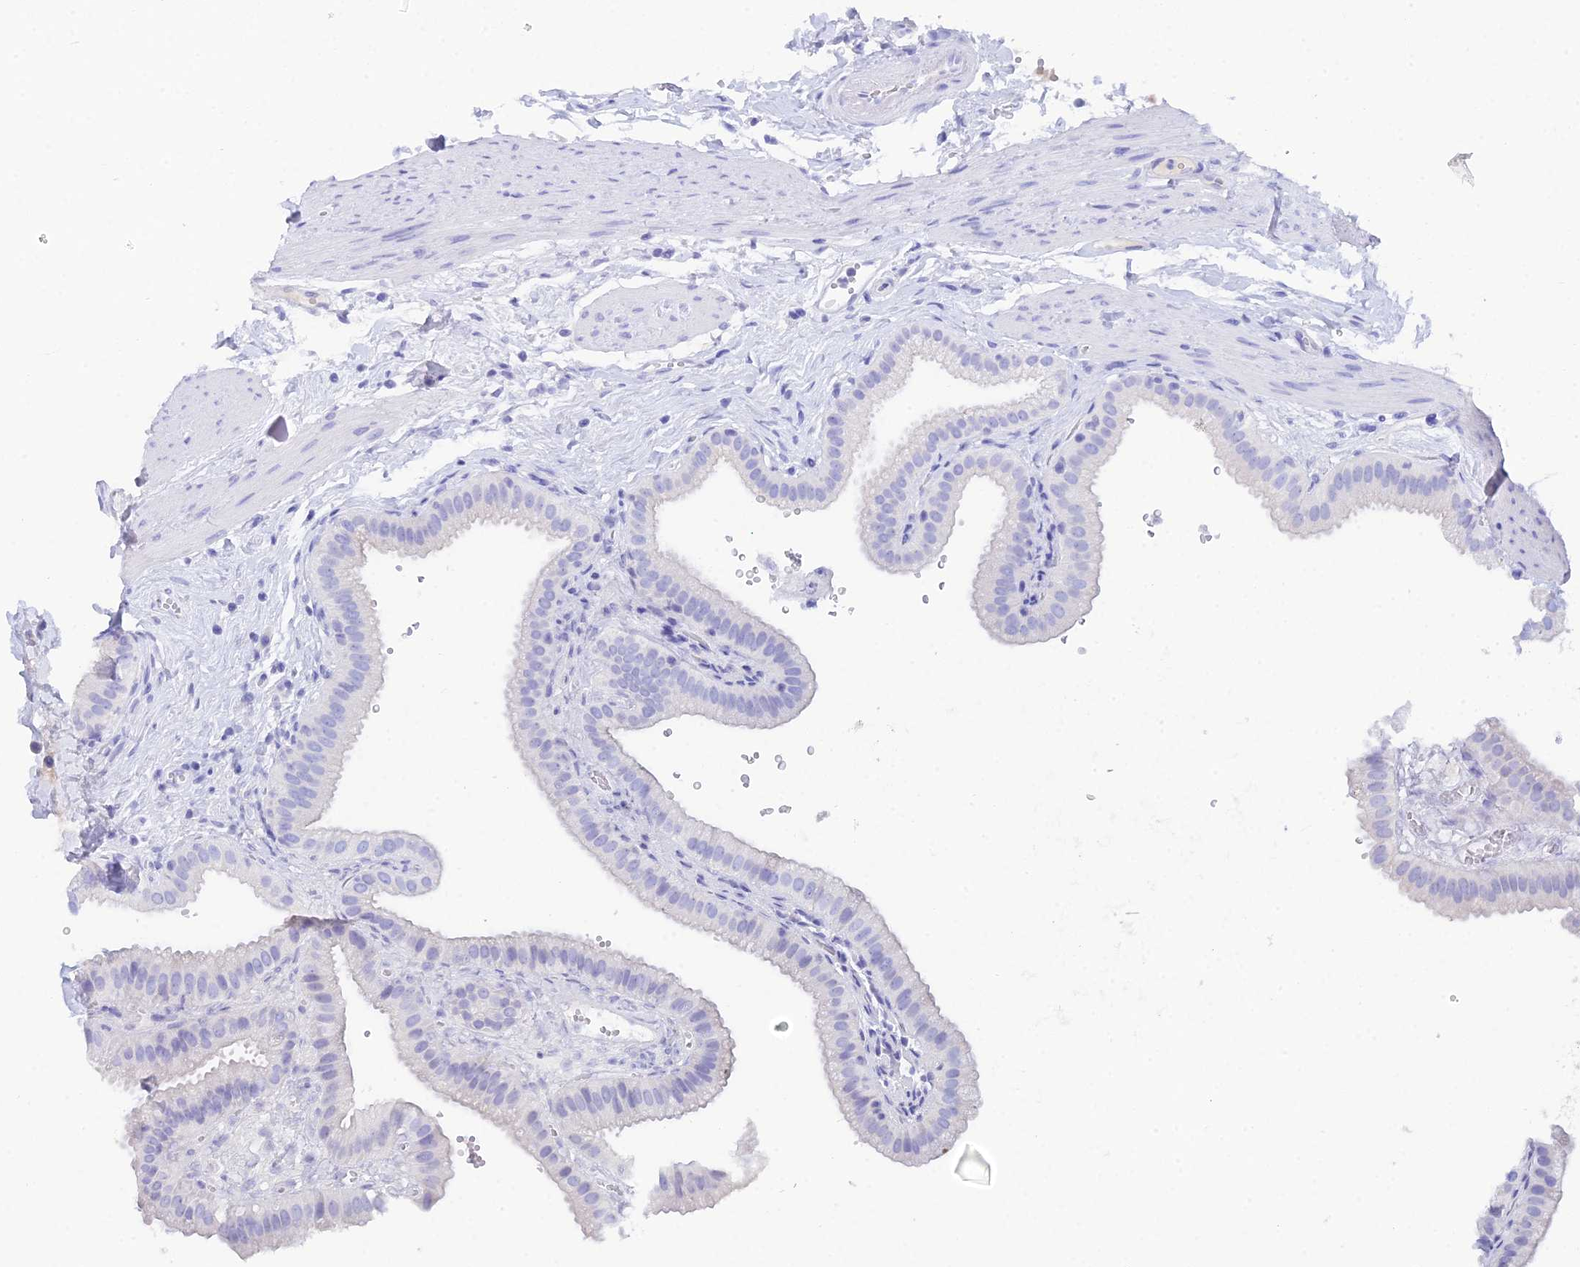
{"staining": {"intensity": "negative", "quantity": "none", "location": "none"}, "tissue": "gallbladder", "cell_type": "Glandular cells", "image_type": "normal", "snomed": [{"axis": "morphology", "description": "Normal tissue, NOS"}, {"axis": "topography", "description": "Gallbladder"}], "caption": "DAB immunohistochemical staining of normal human gallbladder shows no significant positivity in glandular cells.", "gene": "REG1A", "patient": {"sex": "female", "age": 61}}